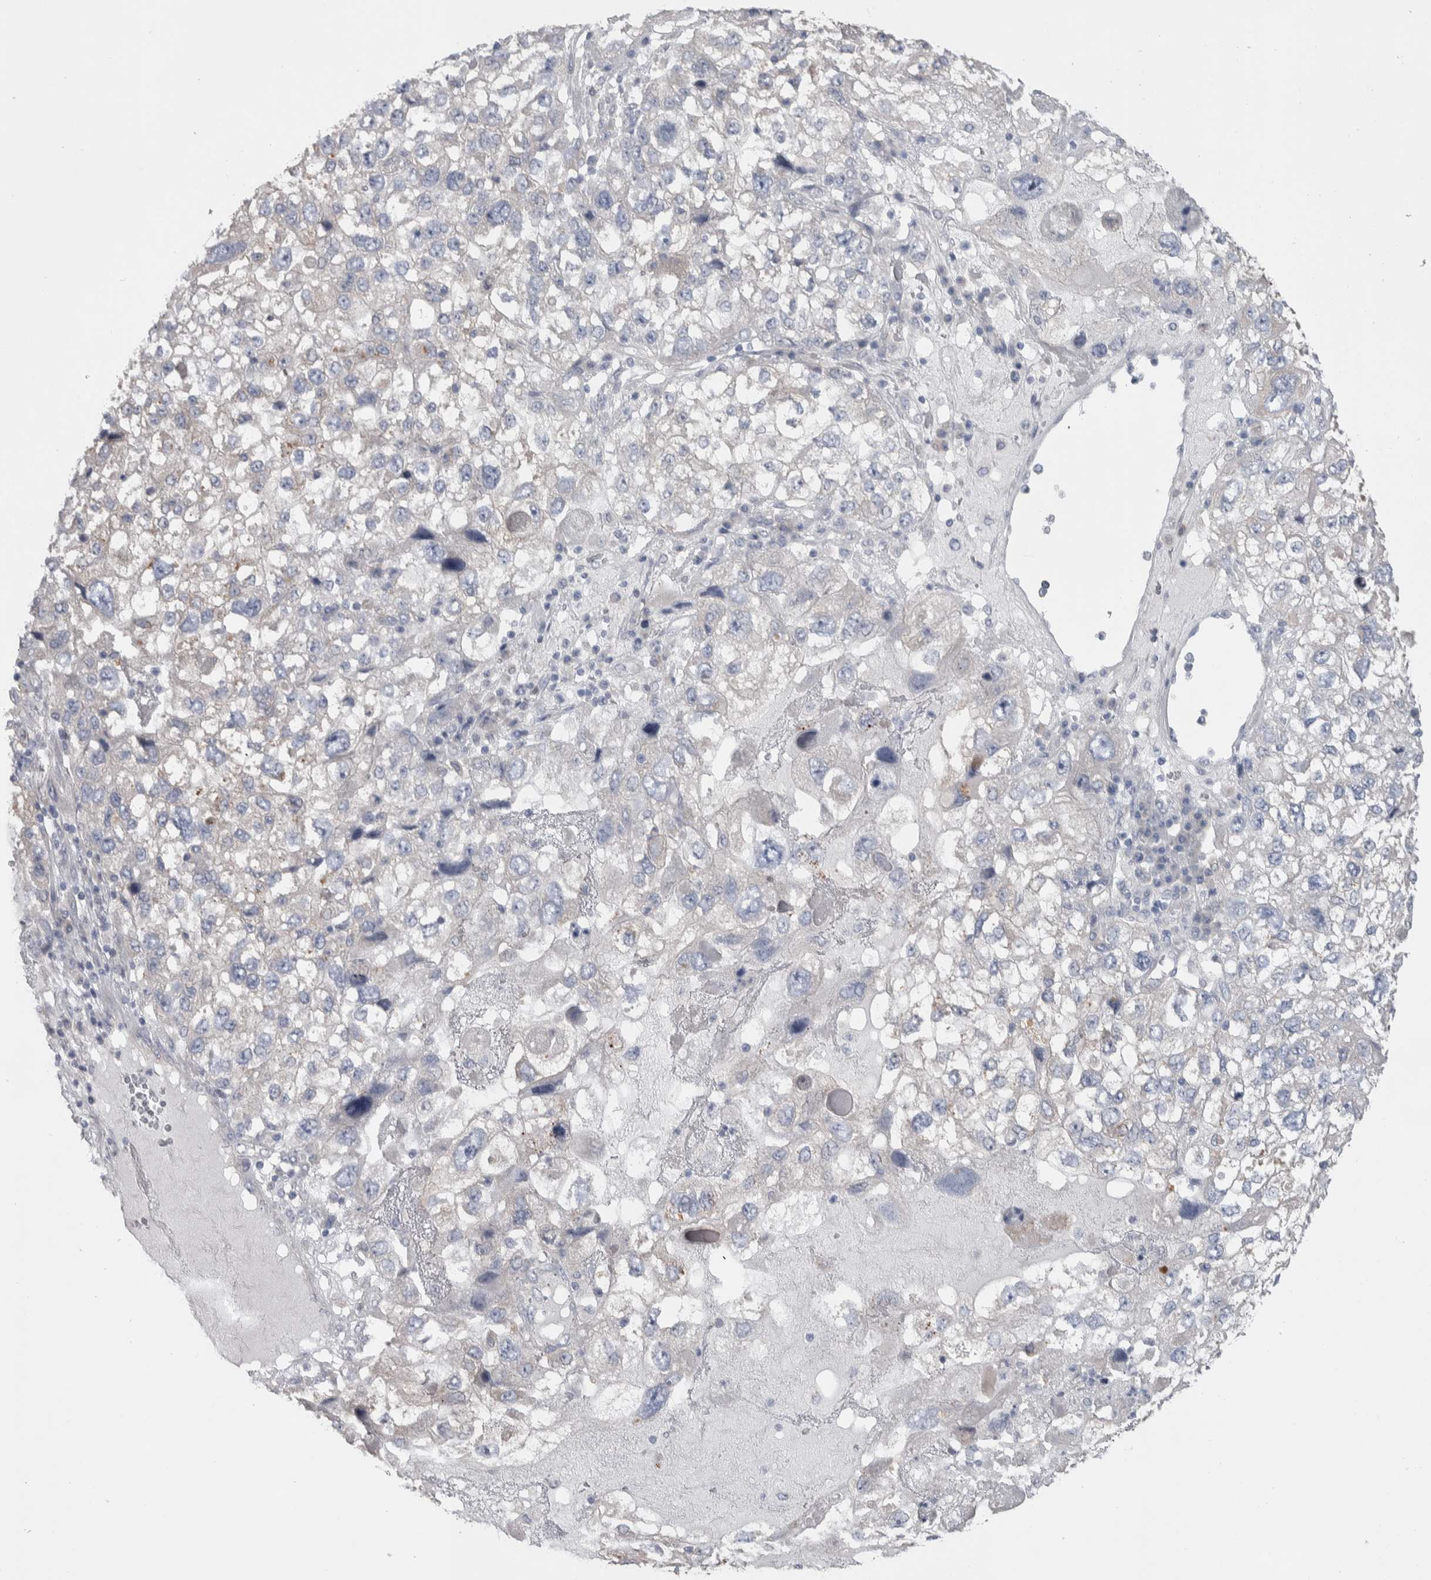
{"staining": {"intensity": "negative", "quantity": "none", "location": "none"}, "tissue": "endometrial cancer", "cell_type": "Tumor cells", "image_type": "cancer", "snomed": [{"axis": "morphology", "description": "Adenocarcinoma, NOS"}, {"axis": "topography", "description": "Endometrium"}], "caption": "Tumor cells are negative for protein expression in human endometrial cancer (adenocarcinoma).", "gene": "GPHN", "patient": {"sex": "female", "age": 49}}